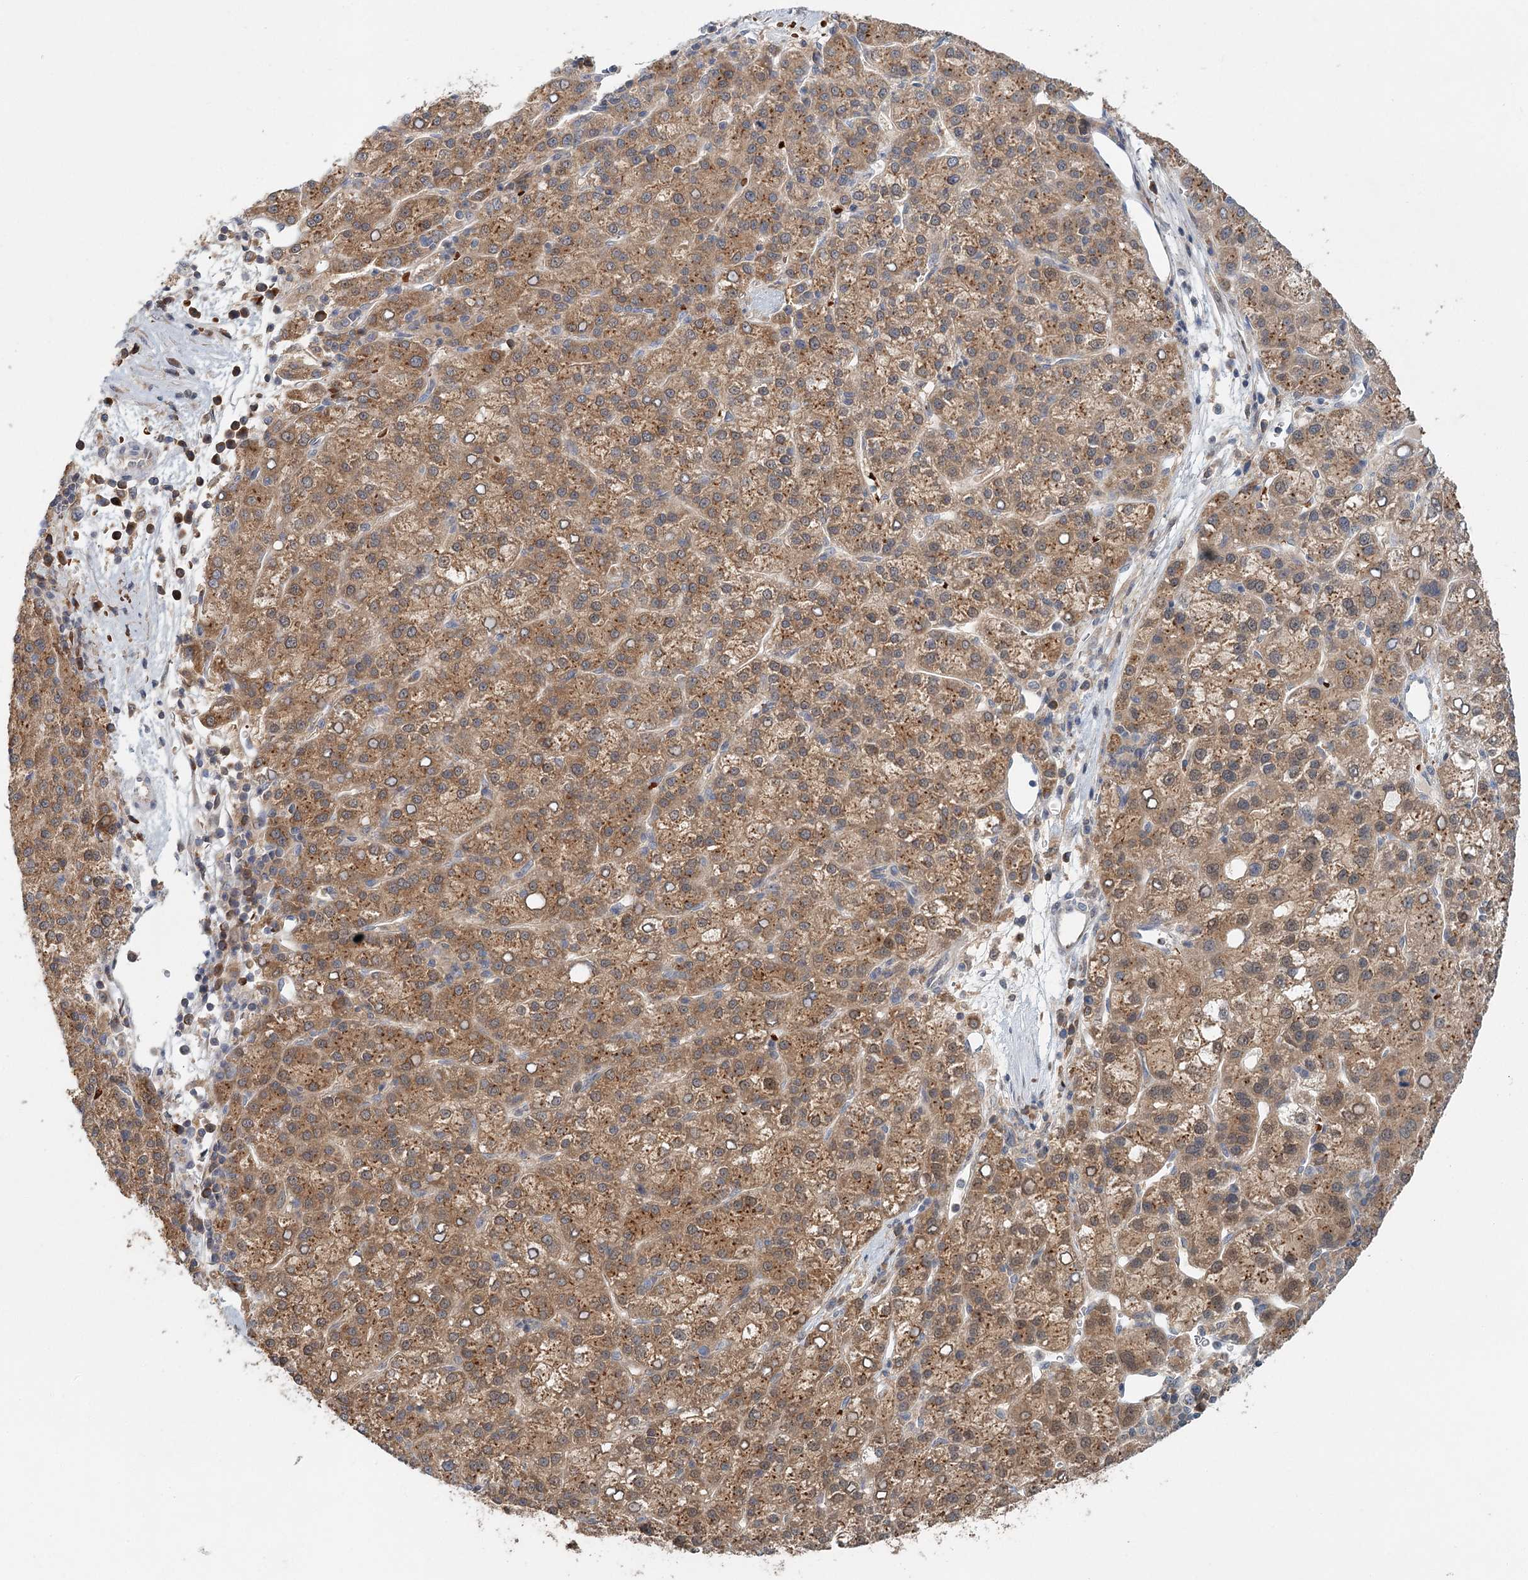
{"staining": {"intensity": "moderate", "quantity": ">75%", "location": "cytoplasmic/membranous"}, "tissue": "liver cancer", "cell_type": "Tumor cells", "image_type": "cancer", "snomed": [{"axis": "morphology", "description": "Carcinoma, Hepatocellular, NOS"}, {"axis": "topography", "description": "Liver"}], "caption": "Immunohistochemical staining of human liver cancer shows medium levels of moderate cytoplasmic/membranous positivity in about >75% of tumor cells.", "gene": "ADK", "patient": {"sex": "female", "age": 58}}